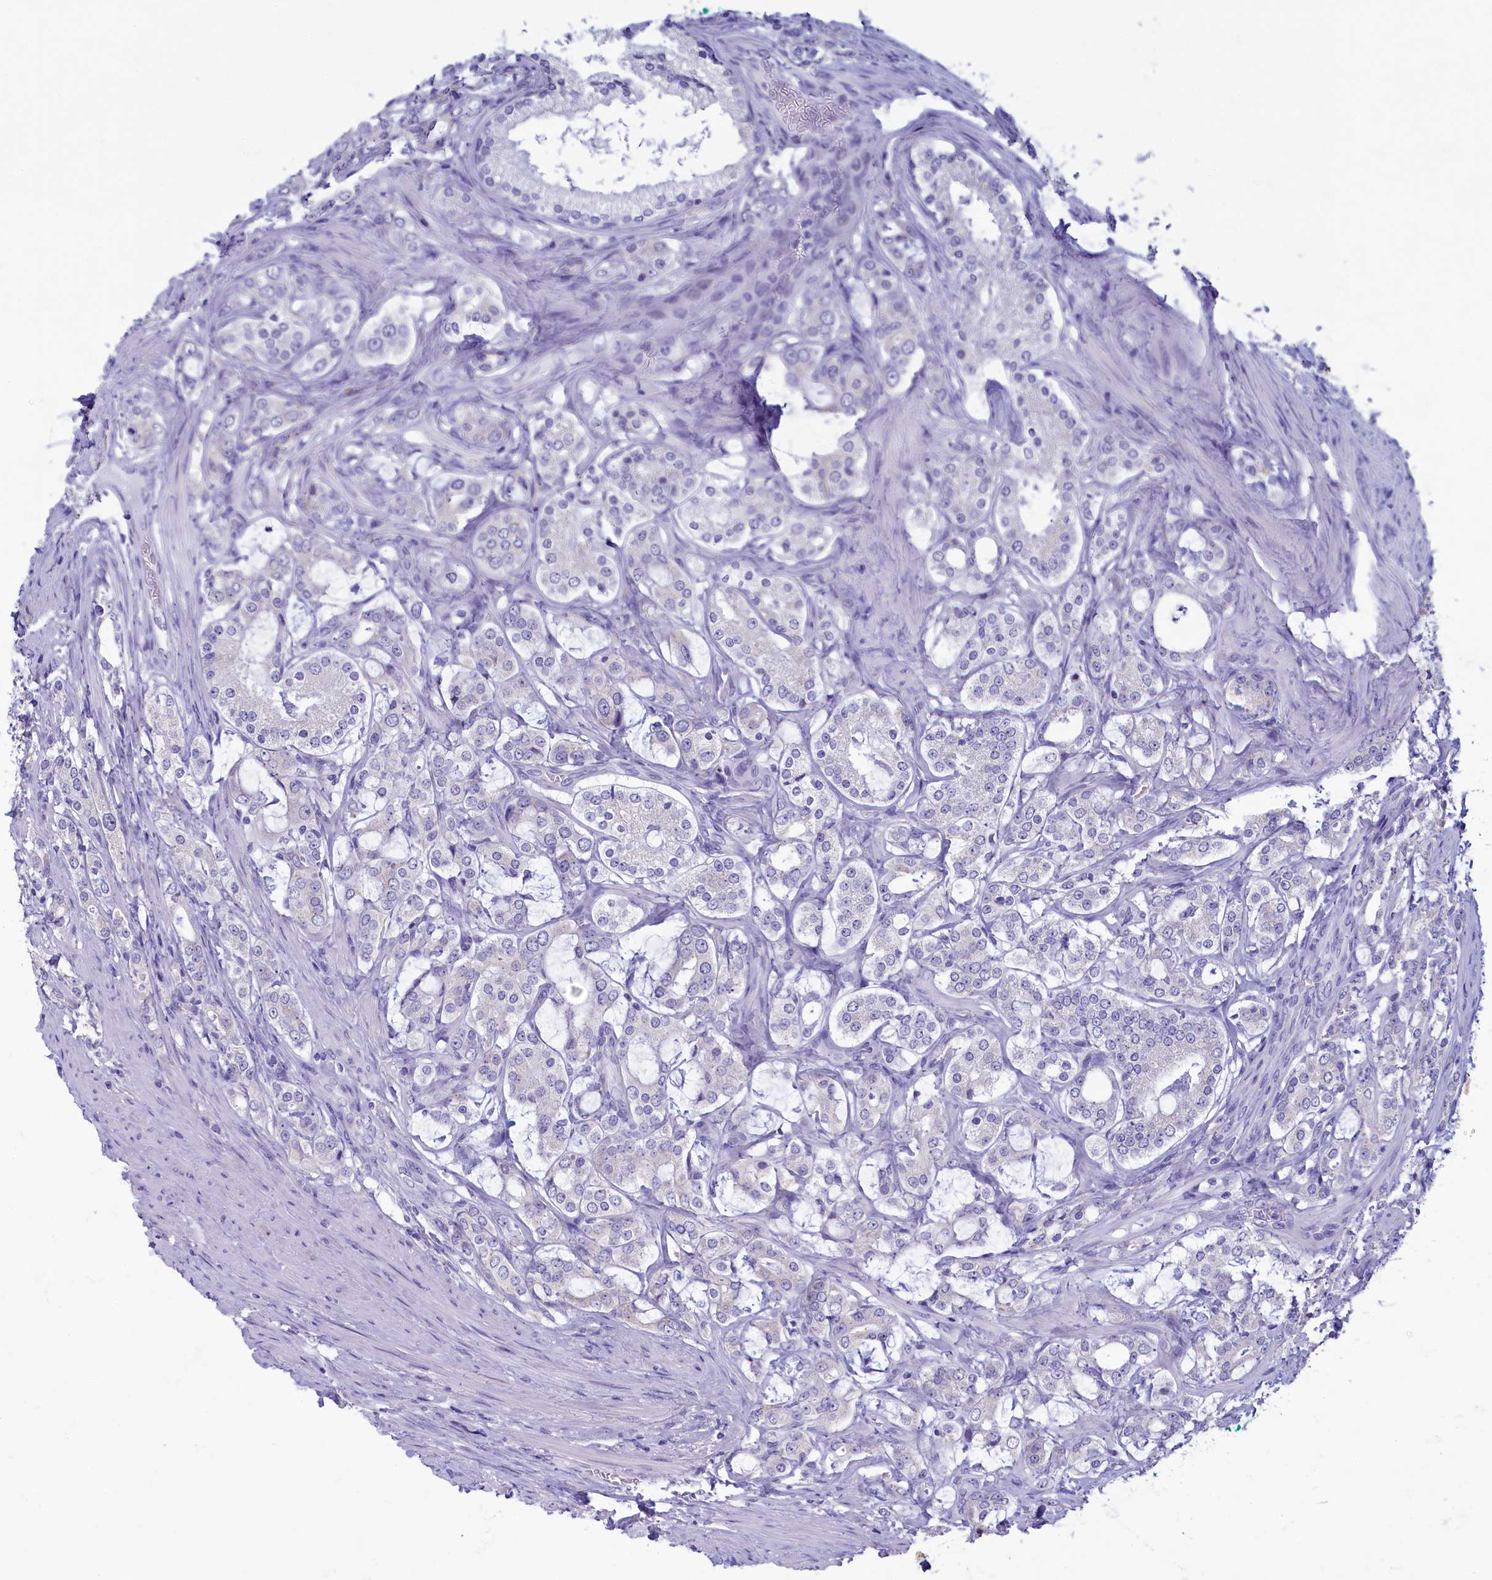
{"staining": {"intensity": "negative", "quantity": "none", "location": "none"}, "tissue": "prostate cancer", "cell_type": "Tumor cells", "image_type": "cancer", "snomed": [{"axis": "morphology", "description": "Adenocarcinoma, High grade"}, {"axis": "topography", "description": "Prostate"}], "caption": "This is a image of IHC staining of prostate cancer (high-grade adenocarcinoma), which shows no positivity in tumor cells.", "gene": "SKA3", "patient": {"sex": "male", "age": 63}}